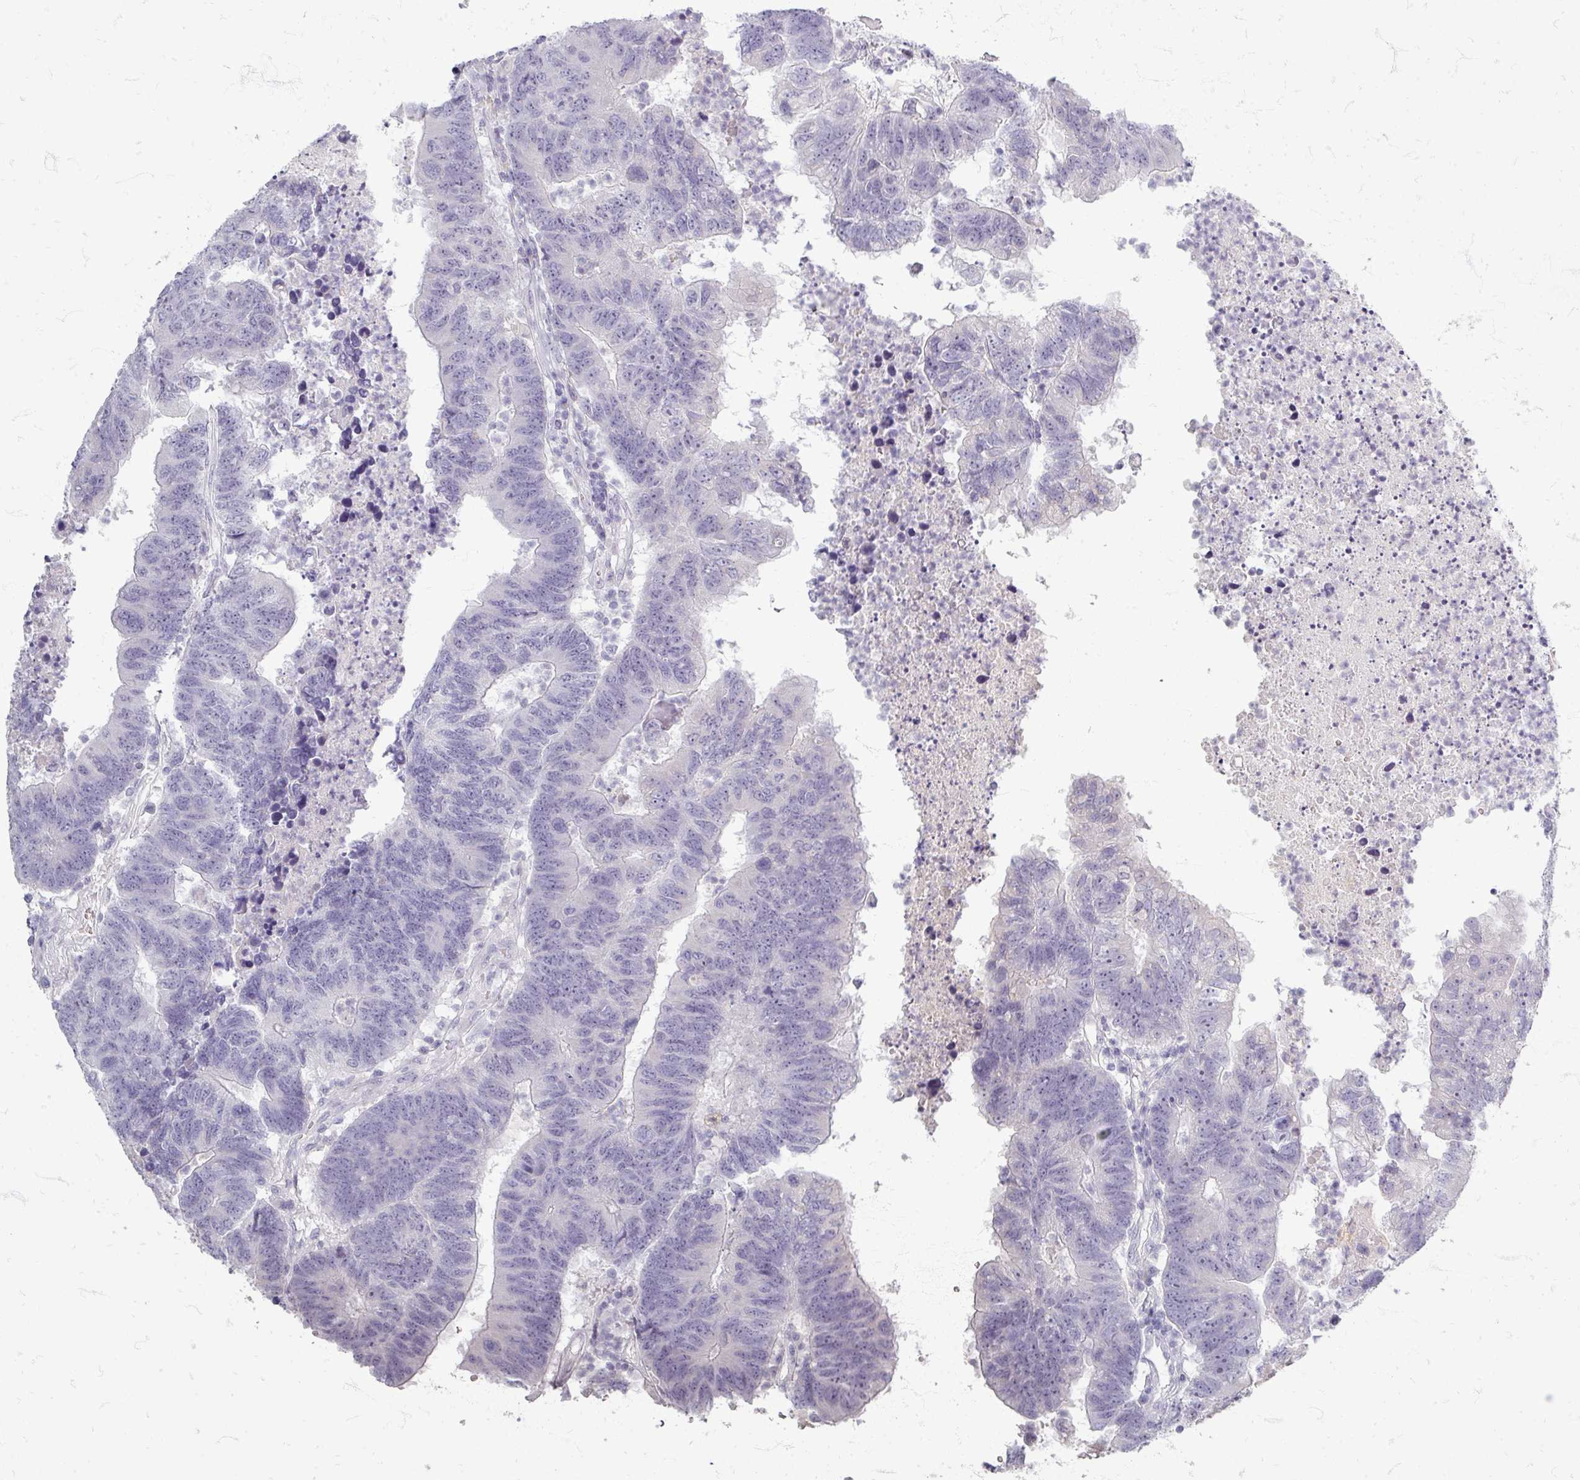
{"staining": {"intensity": "negative", "quantity": "none", "location": "none"}, "tissue": "colorectal cancer", "cell_type": "Tumor cells", "image_type": "cancer", "snomed": [{"axis": "morphology", "description": "Adenocarcinoma, NOS"}, {"axis": "topography", "description": "Colon"}], "caption": "Colorectal adenocarcinoma stained for a protein using immunohistochemistry (IHC) displays no staining tumor cells.", "gene": "ZNF878", "patient": {"sex": "female", "age": 48}}